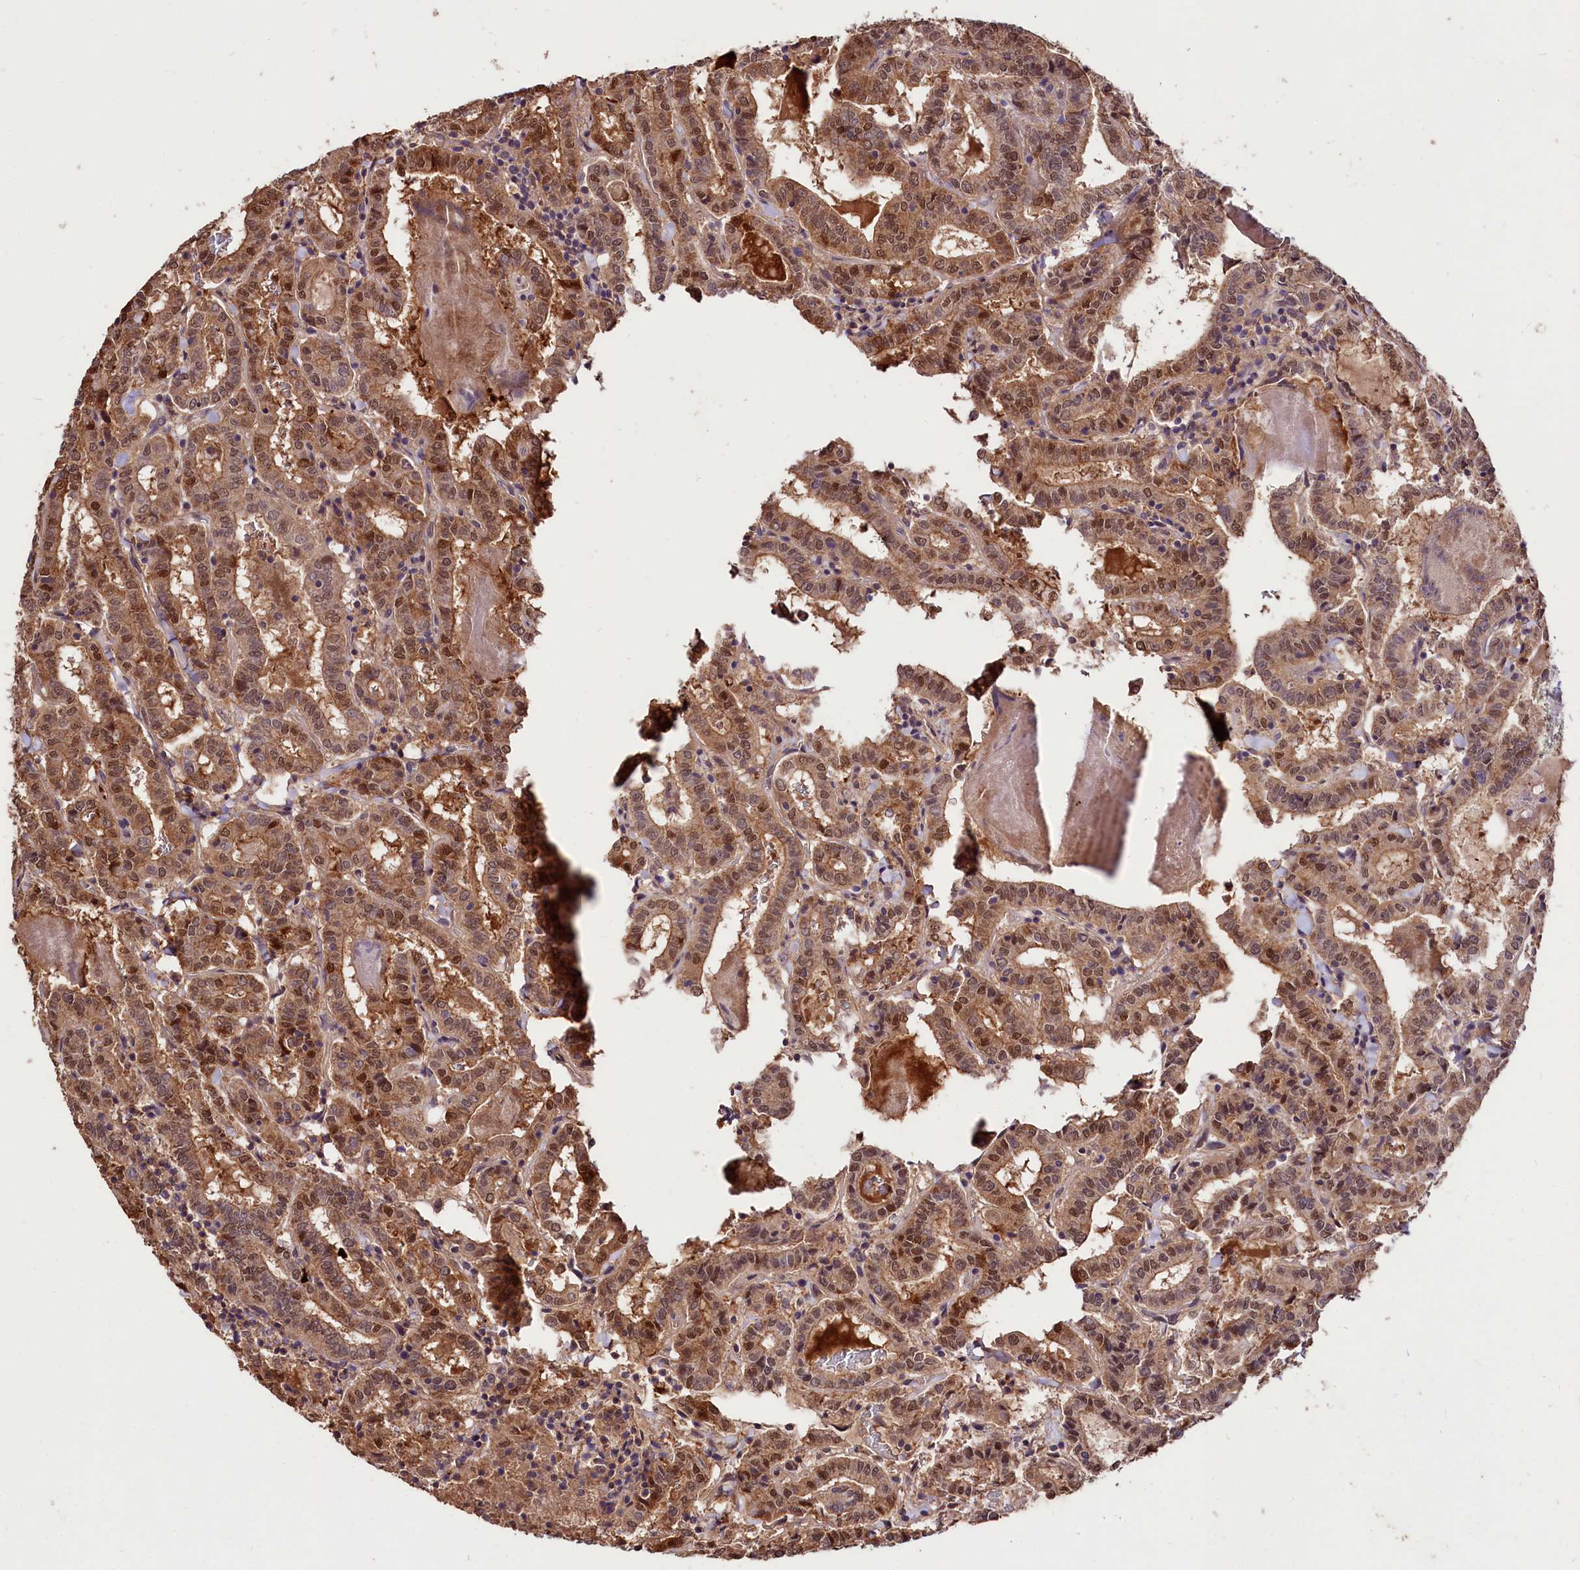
{"staining": {"intensity": "moderate", "quantity": ">75%", "location": "cytoplasmic/membranous,nuclear"}, "tissue": "thyroid cancer", "cell_type": "Tumor cells", "image_type": "cancer", "snomed": [{"axis": "morphology", "description": "Papillary adenocarcinoma, NOS"}, {"axis": "topography", "description": "Thyroid gland"}], "caption": "A brown stain shows moderate cytoplasmic/membranous and nuclear expression of a protein in thyroid cancer (papillary adenocarcinoma) tumor cells. (DAB IHC, brown staining for protein, blue staining for nuclei).", "gene": "KLRB1", "patient": {"sex": "female", "age": 72}}